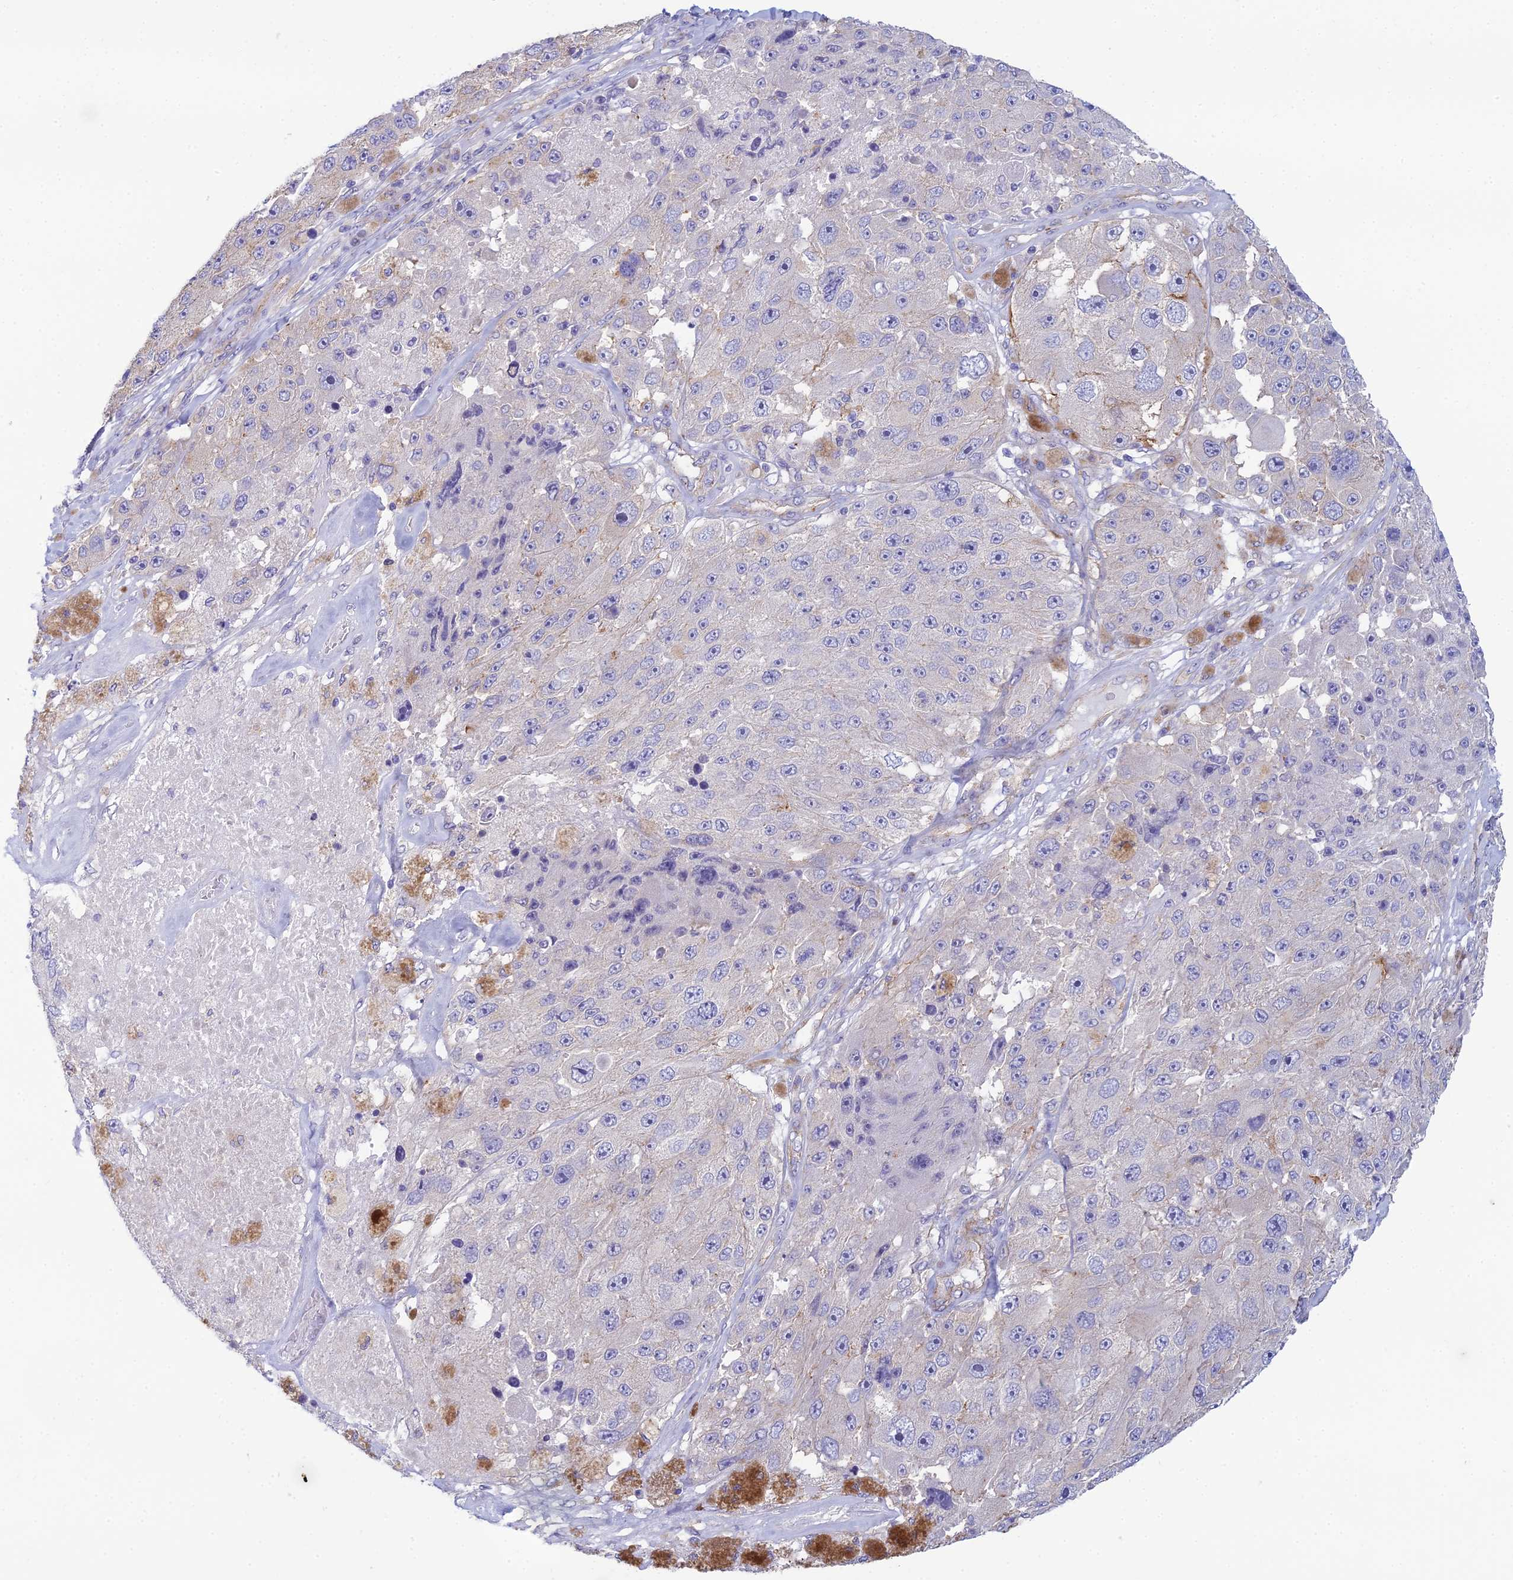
{"staining": {"intensity": "negative", "quantity": "none", "location": "none"}, "tissue": "melanoma", "cell_type": "Tumor cells", "image_type": "cancer", "snomed": [{"axis": "morphology", "description": "Malignant melanoma, Metastatic site"}, {"axis": "topography", "description": "Lymph node"}], "caption": "Immunohistochemistry (IHC) photomicrograph of malignant melanoma (metastatic site) stained for a protein (brown), which shows no expression in tumor cells. The staining is performed using DAB brown chromogen with nuclei counter-stained in using hematoxylin.", "gene": "ZNF564", "patient": {"sex": "male", "age": 62}}